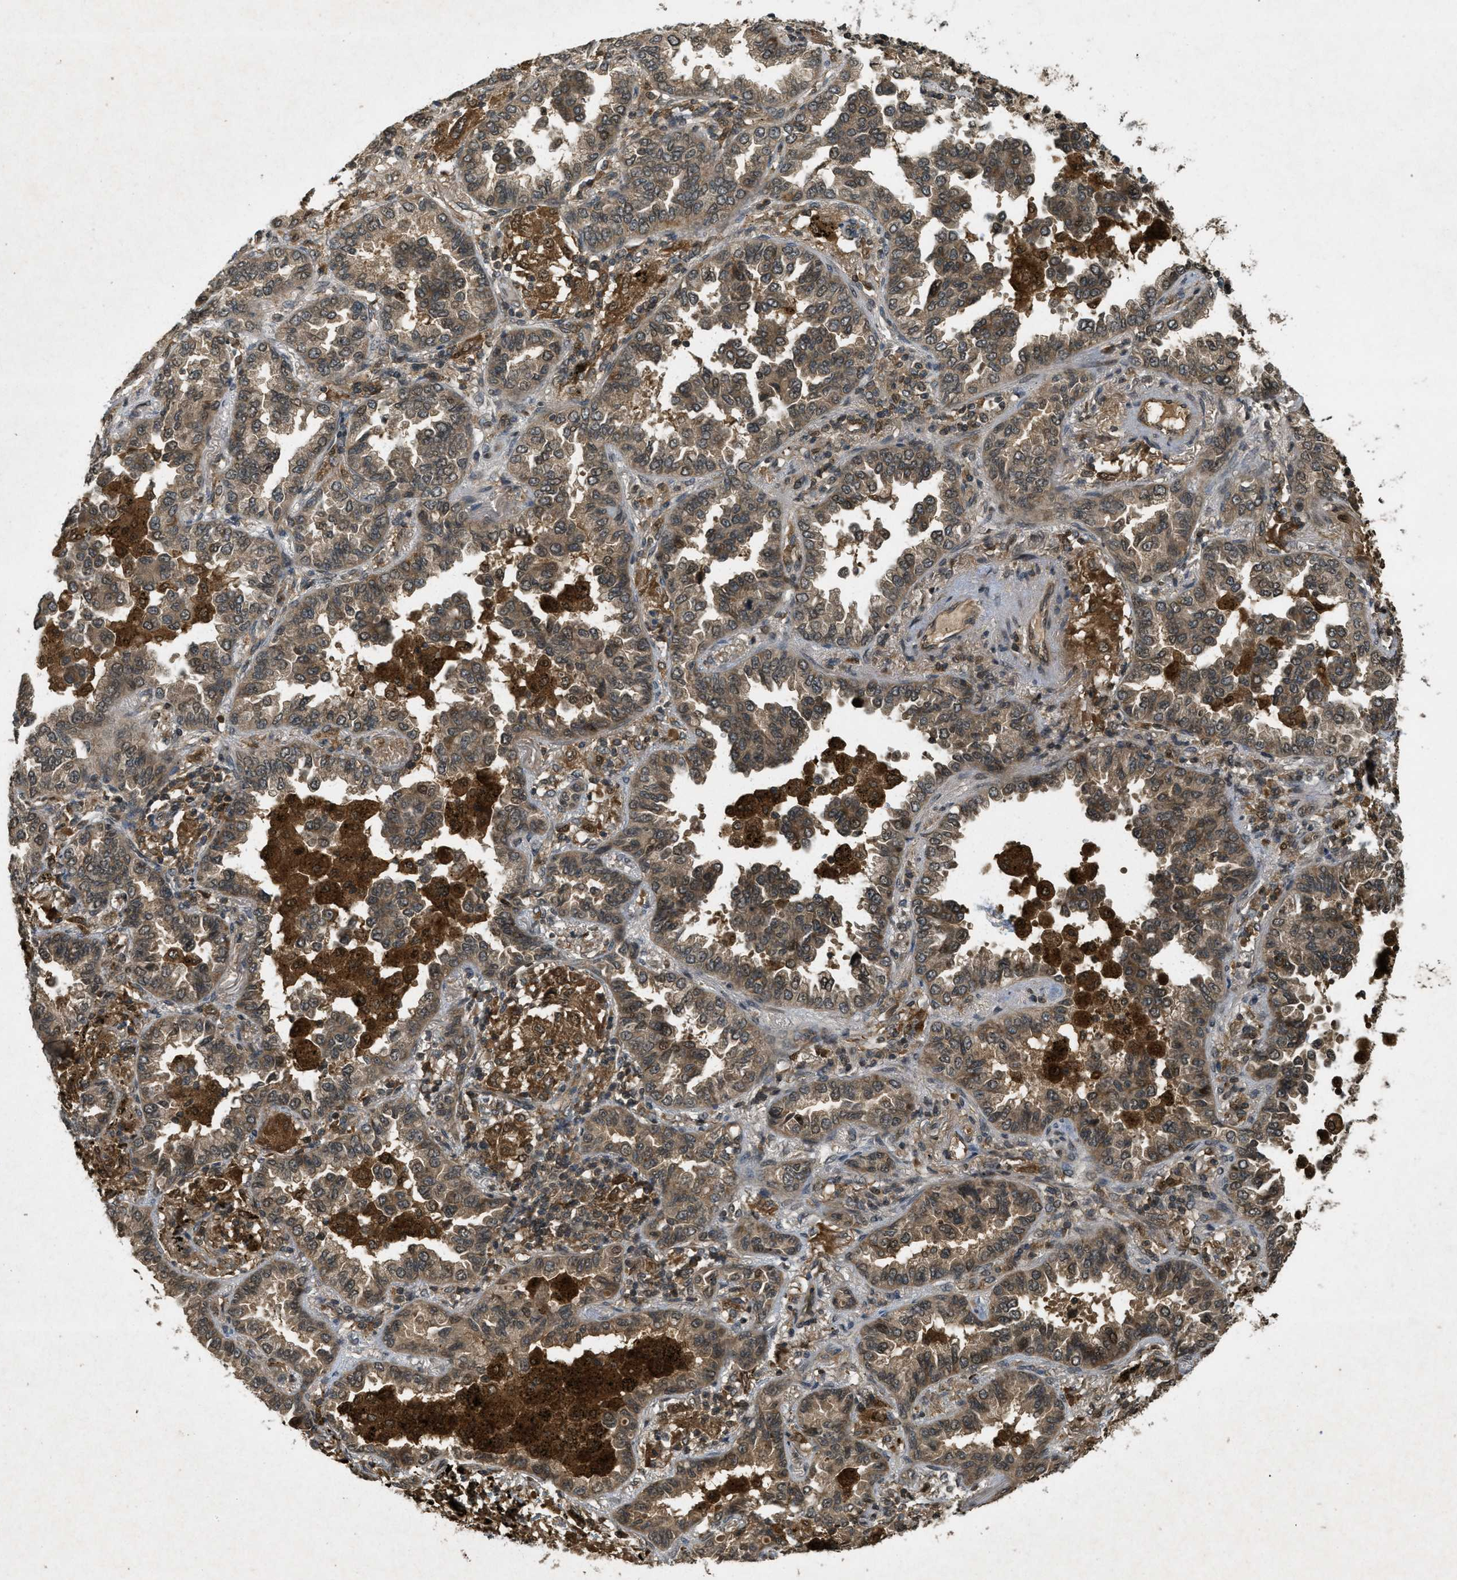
{"staining": {"intensity": "moderate", "quantity": ">75%", "location": "cytoplasmic/membranous"}, "tissue": "lung cancer", "cell_type": "Tumor cells", "image_type": "cancer", "snomed": [{"axis": "morphology", "description": "Normal tissue, NOS"}, {"axis": "morphology", "description": "Adenocarcinoma, NOS"}, {"axis": "topography", "description": "Lung"}], "caption": "Moderate cytoplasmic/membranous positivity for a protein is present in about >75% of tumor cells of lung adenocarcinoma using immunohistochemistry.", "gene": "ATG7", "patient": {"sex": "male", "age": 59}}